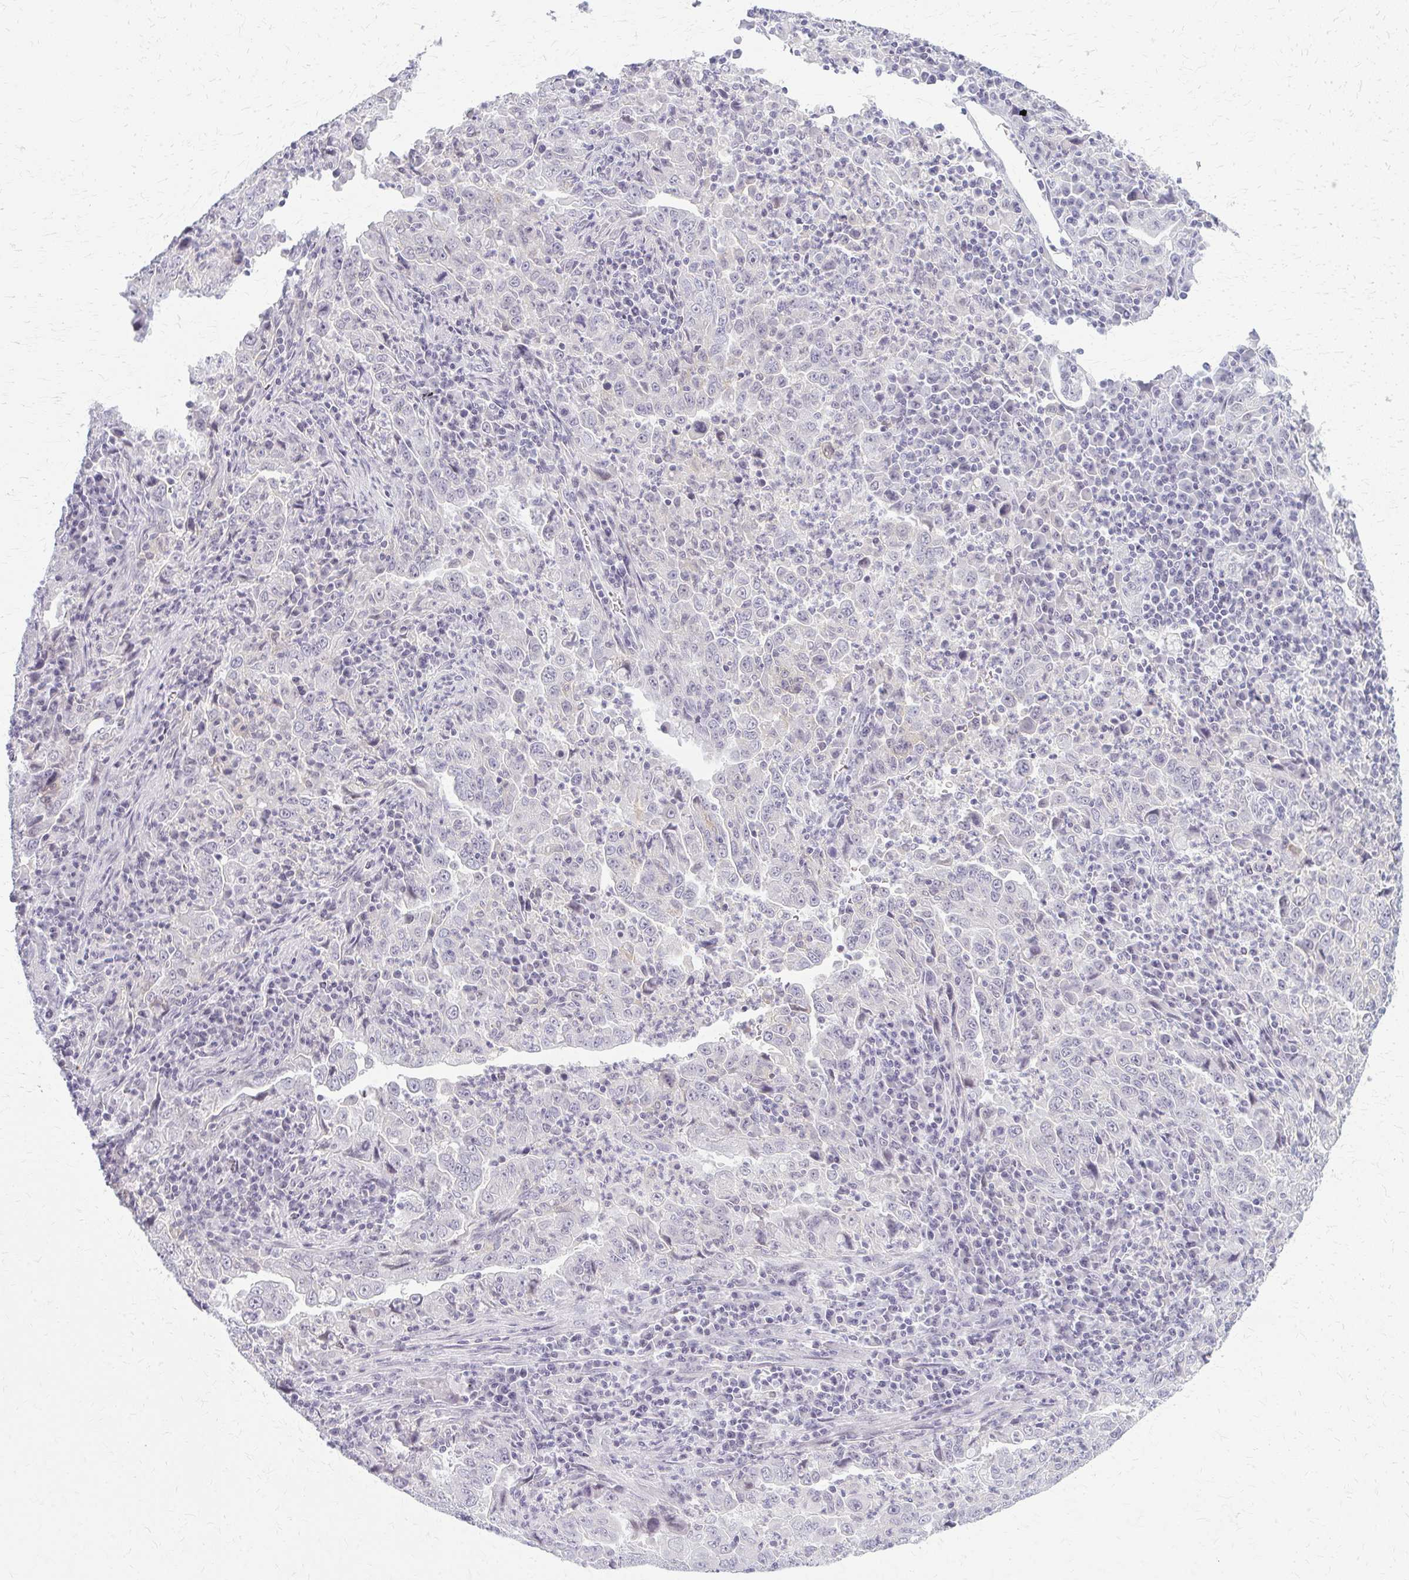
{"staining": {"intensity": "negative", "quantity": "none", "location": "none"}, "tissue": "lung cancer", "cell_type": "Tumor cells", "image_type": "cancer", "snomed": [{"axis": "morphology", "description": "Adenocarcinoma, NOS"}, {"axis": "topography", "description": "Lung"}], "caption": "A photomicrograph of adenocarcinoma (lung) stained for a protein exhibits no brown staining in tumor cells.", "gene": "CASQ2", "patient": {"sex": "male", "age": 67}}